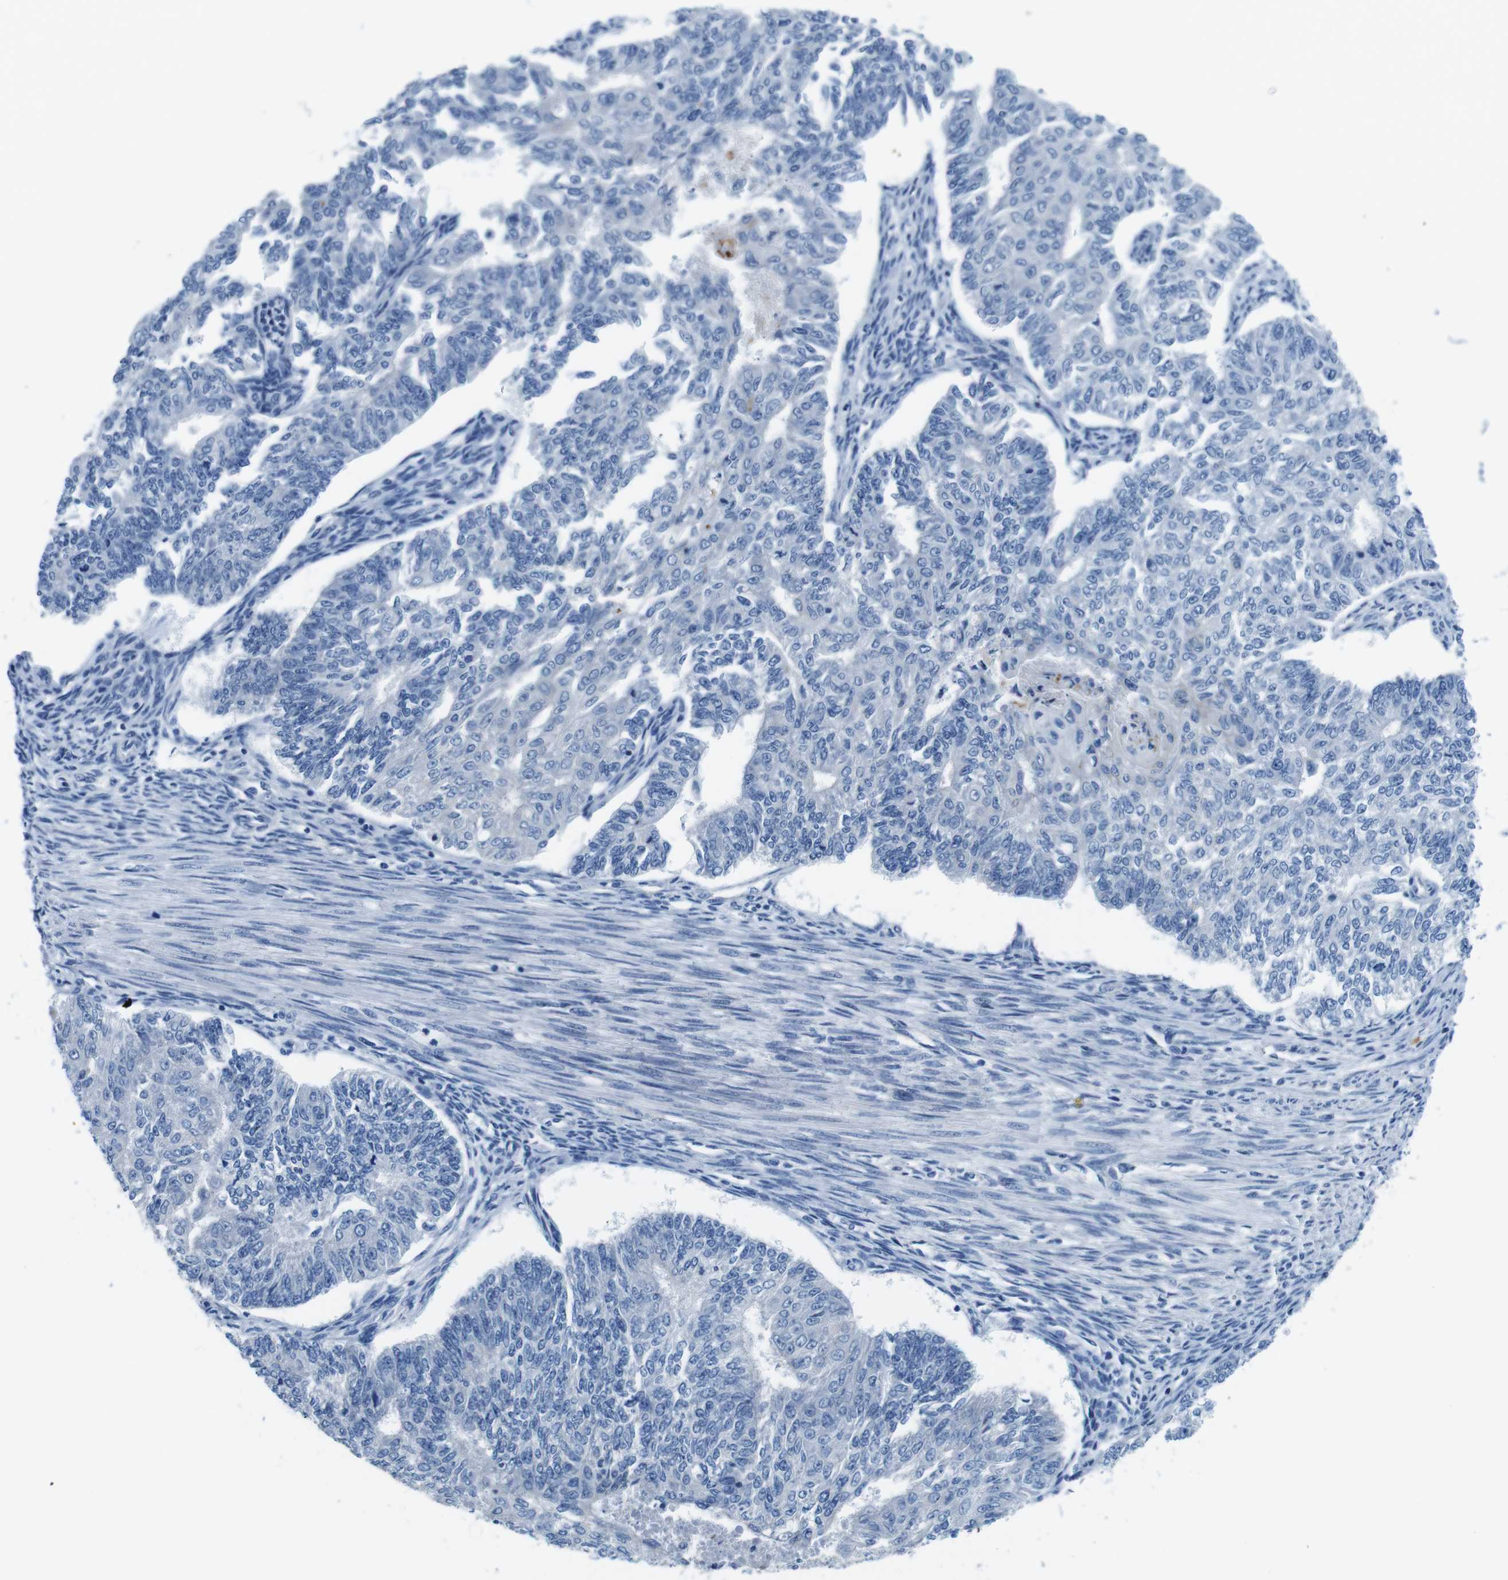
{"staining": {"intensity": "negative", "quantity": "none", "location": "none"}, "tissue": "endometrial cancer", "cell_type": "Tumor cells", "image_type": "cancer", "snomed": [{"axis": "morphology", "description": "Adenocarcinoma, NOS"}, {"axis": "topography", "description": "Endometrium"}], "caption": "Histopathology image shows no significant protein positivity in tumor cells of endometrial adenocarcinoma.", "gene": "DENND4C", "patient": {"sex": "female", "age": 32}}